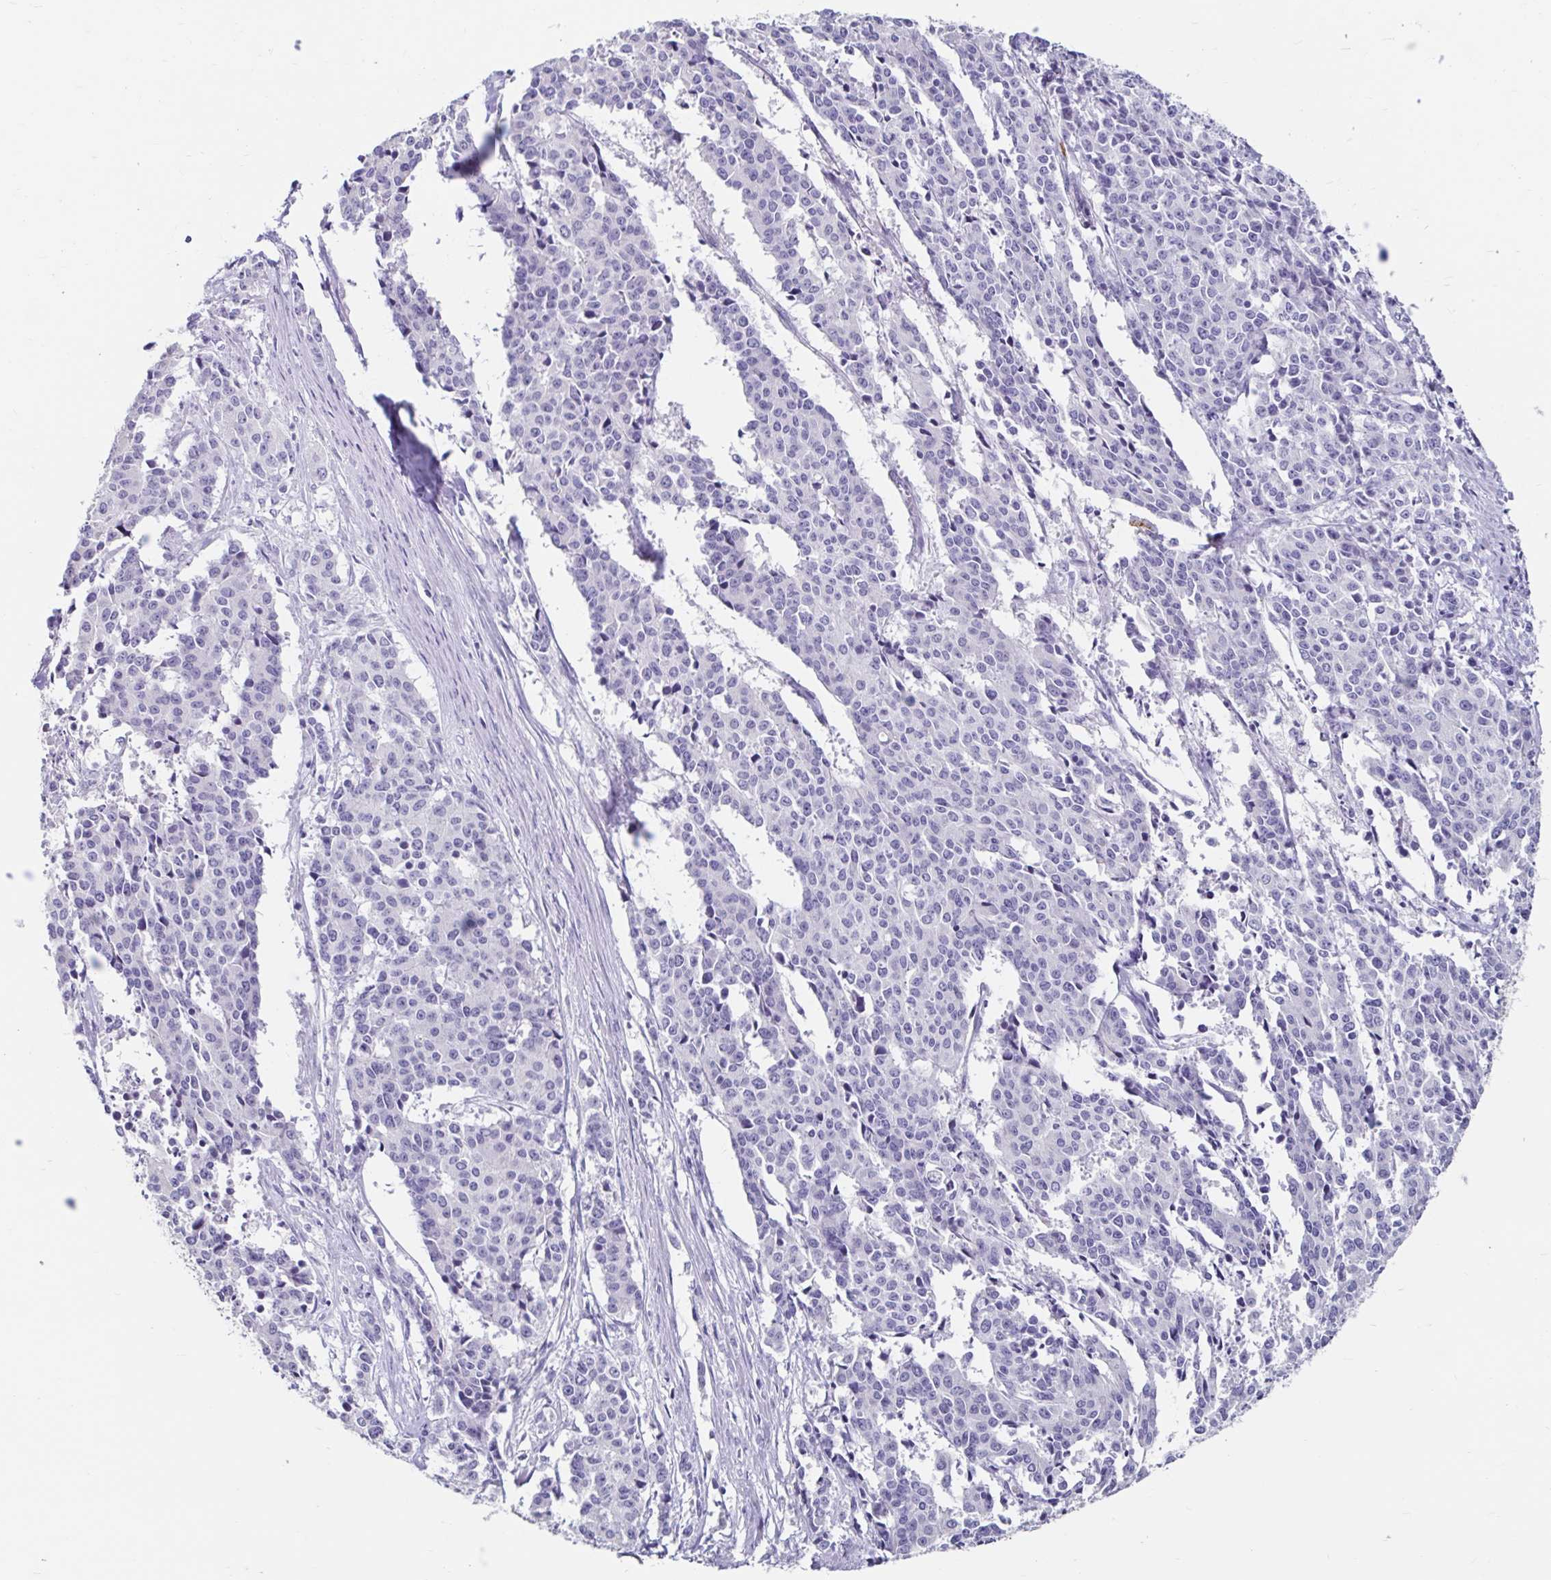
{"staining": {"intensity": "negative", "quantity": "none", "location": "none"}, "tissue": "cervical cancer", "cell_type": "Tumor cells", "image_type": "cancer", "snomed": [{"axis": "morphology", "description": "Squamous cell carcinoma, NOS"}, {"axis": "topography", "description": "Cervix"}], "caption": "Tumor cells show no significant protein positivity in cervical cancer (squamous cell carcinoma).", "gene": "SCG3", "patient": {"sex": "female", "age": 28}}